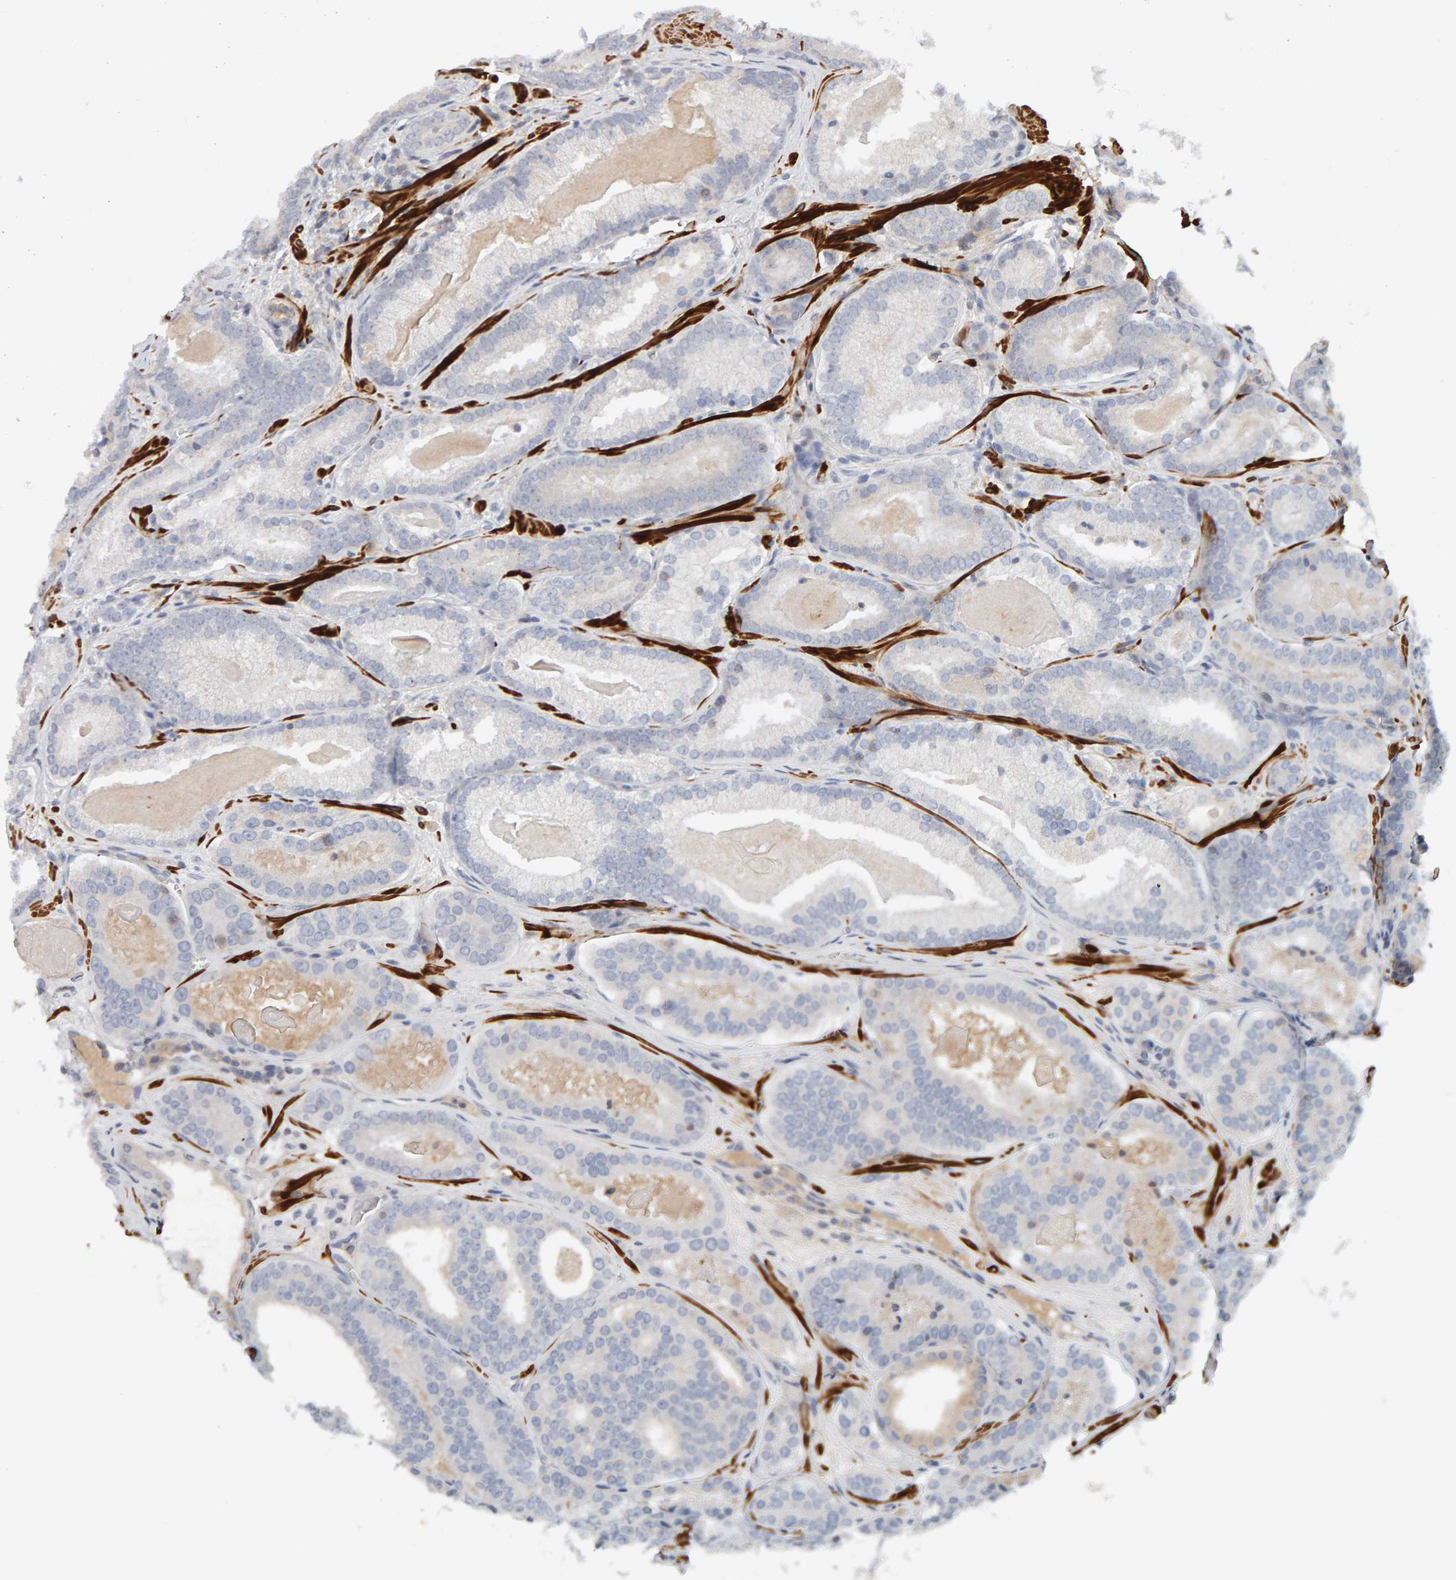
{"staining": {"intensity": "negative", "quantity": "none", "location": "none"}, "tissue": "prostate cancer", "cell_type": "Tumor cells", "image_type": "cancer", "snomed": [{"axis": "morphology", "description": "Adenocarcinoma, High grade"}, {"axis": "topography", "description": "Prostate"}], "caption": "Prostate adenocarcinoma (high-grade) was stained to show a protein in brown. There is no significant staining in tumor cells.", "gene": "NUDCD1", "patient": {"sex": "male", "age": 60}}